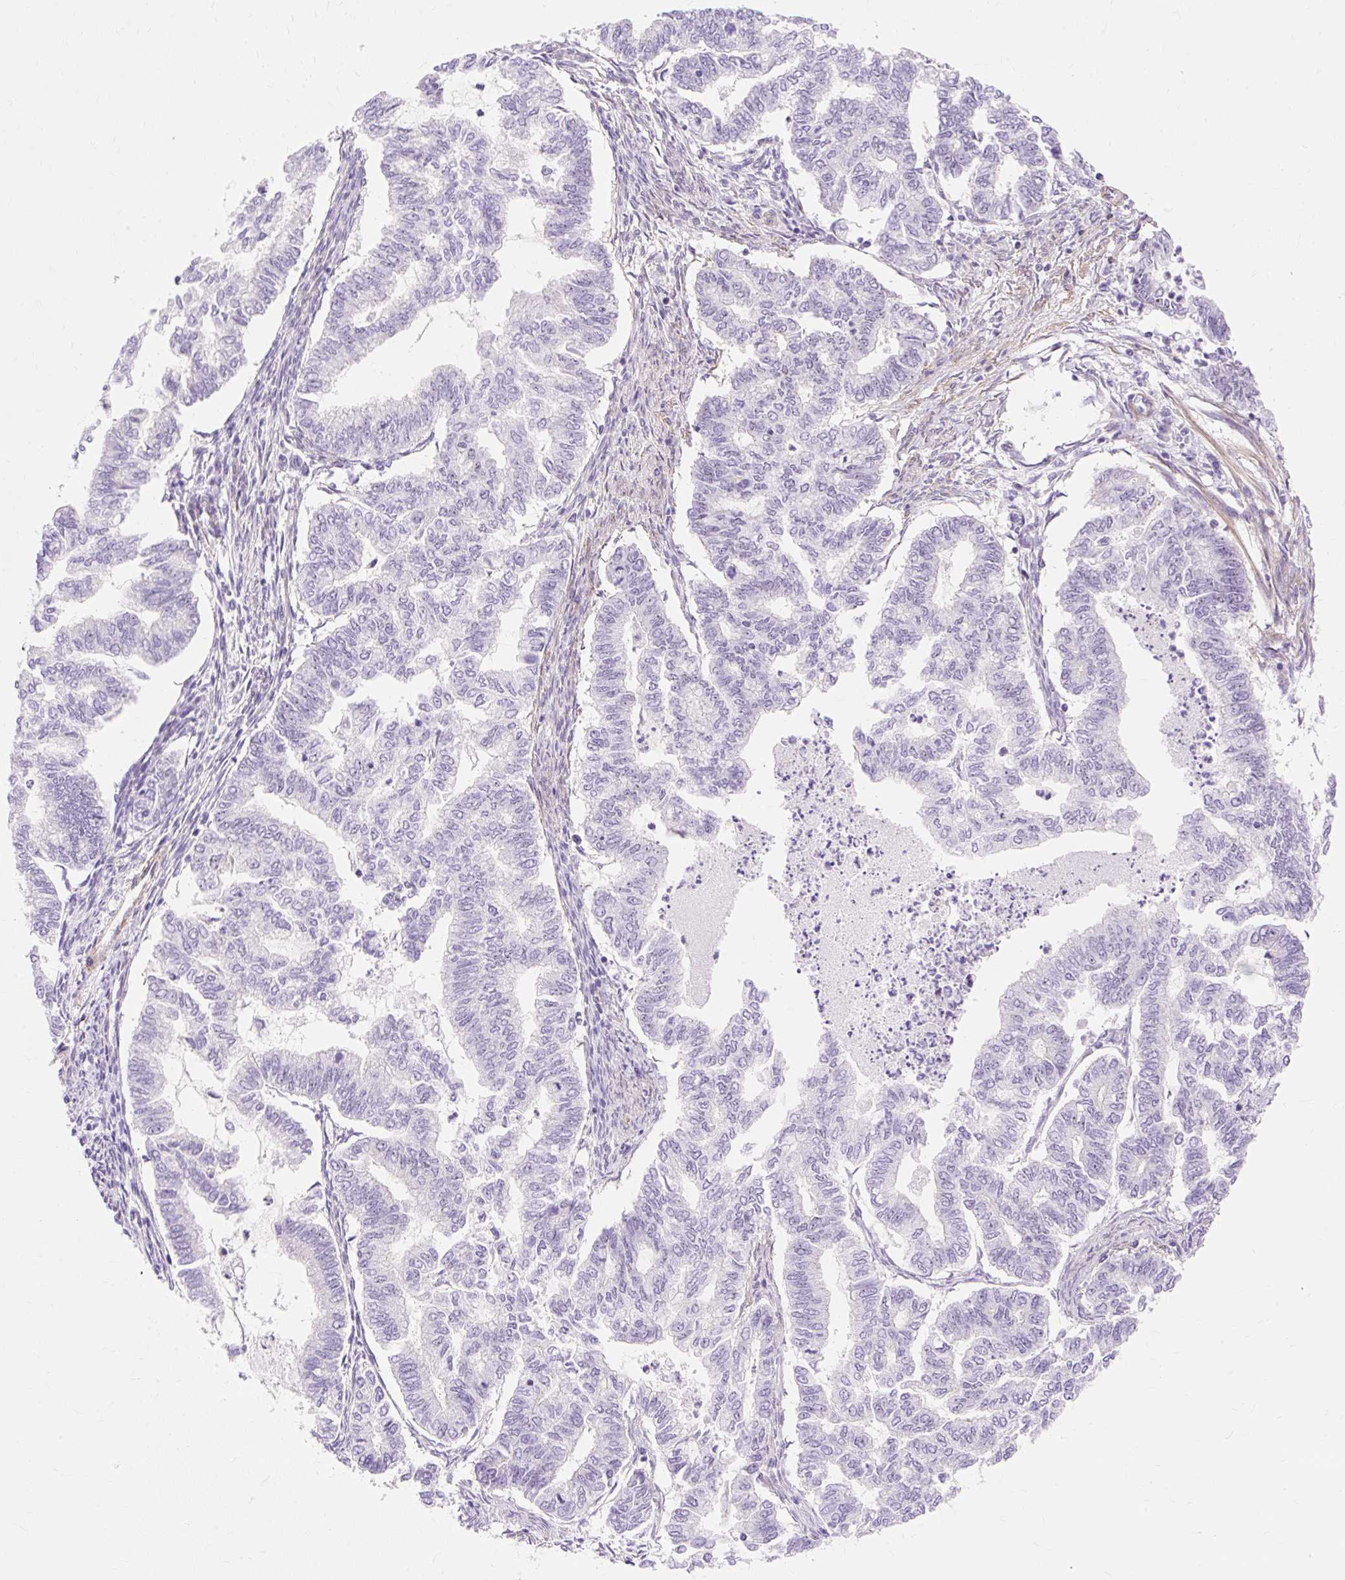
{"staining": {"intensity": "negative", "quantity": "none", "location": "none"}, "tissue": "endometrial cancer", "cell_type": "Tumor cells", "image_type": "cancer", "snomed": [{"axis": "morphology", "description": "Adenocarcinoma, NOS"}, {"axis": "topography", "description": "Endometrium"}], "caption": "Immunohistochemistry (IHC) image of neoplastic tissue: endometrial cancer stained with DAB displays no significant protein expression in tumor cells.", "gene": "OBP2A", "patient": {"sex": "female", "age": 79}}